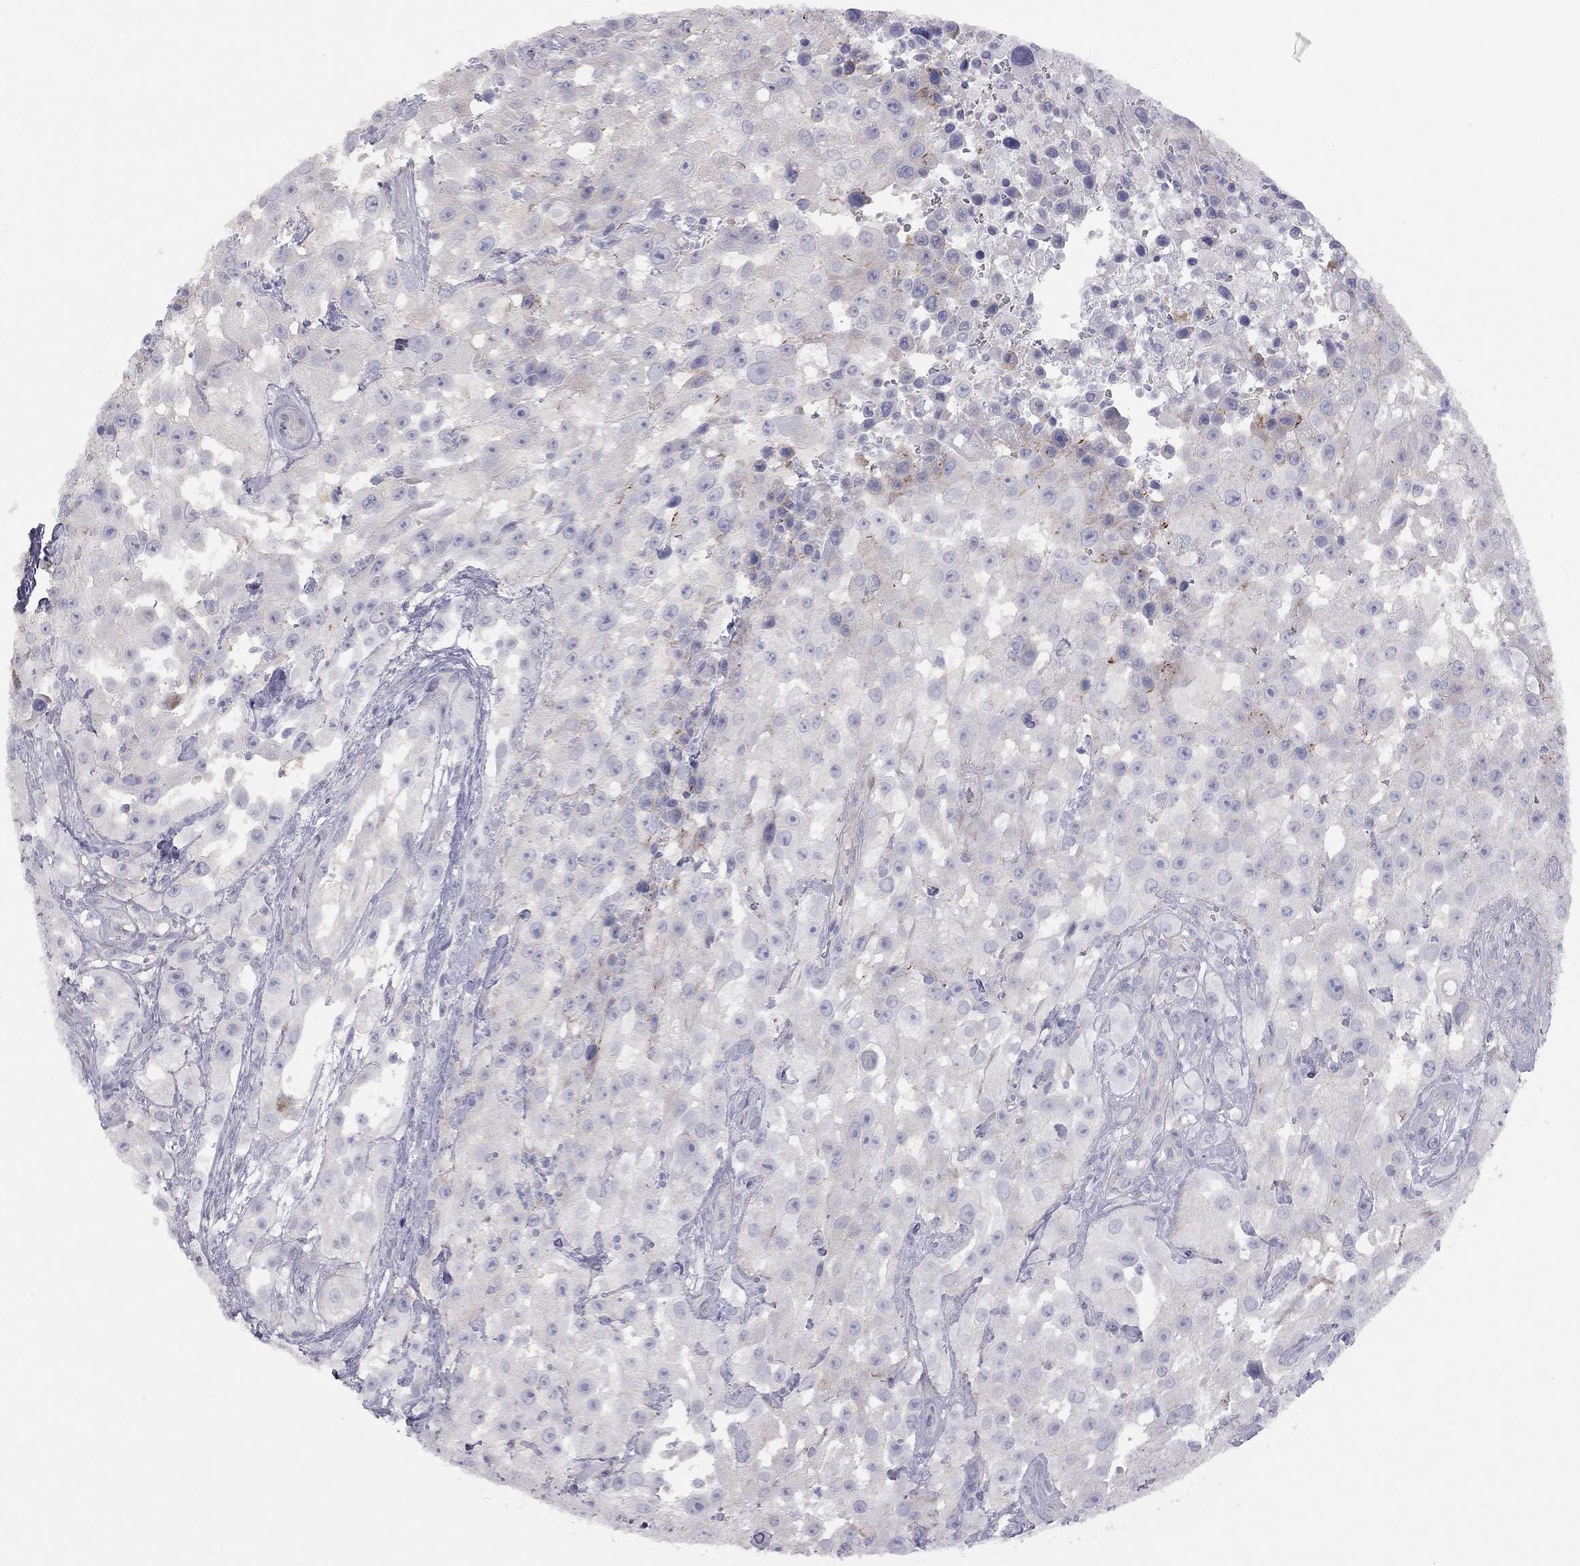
{"staining": {"intensity": "negative", "quantity": "none", "location": "none"}, "tissue": "urothelial cancer", "cell_type": "Tumor cells", "image_type": "cancer", "snomed": [{"axis": "morphology", "description": "Urothelial carcinoma, High grade"}, {"axis": "topography", "description": "Urinary bladder"}], "caption": "This is an immunohistochemistry (IHC) micrograph of urothelial carcinoma (high-grade). There is no staining in tumor cells.", "gene": "ADCYAP1", "patient": {"sex": "male", "age": 79}}